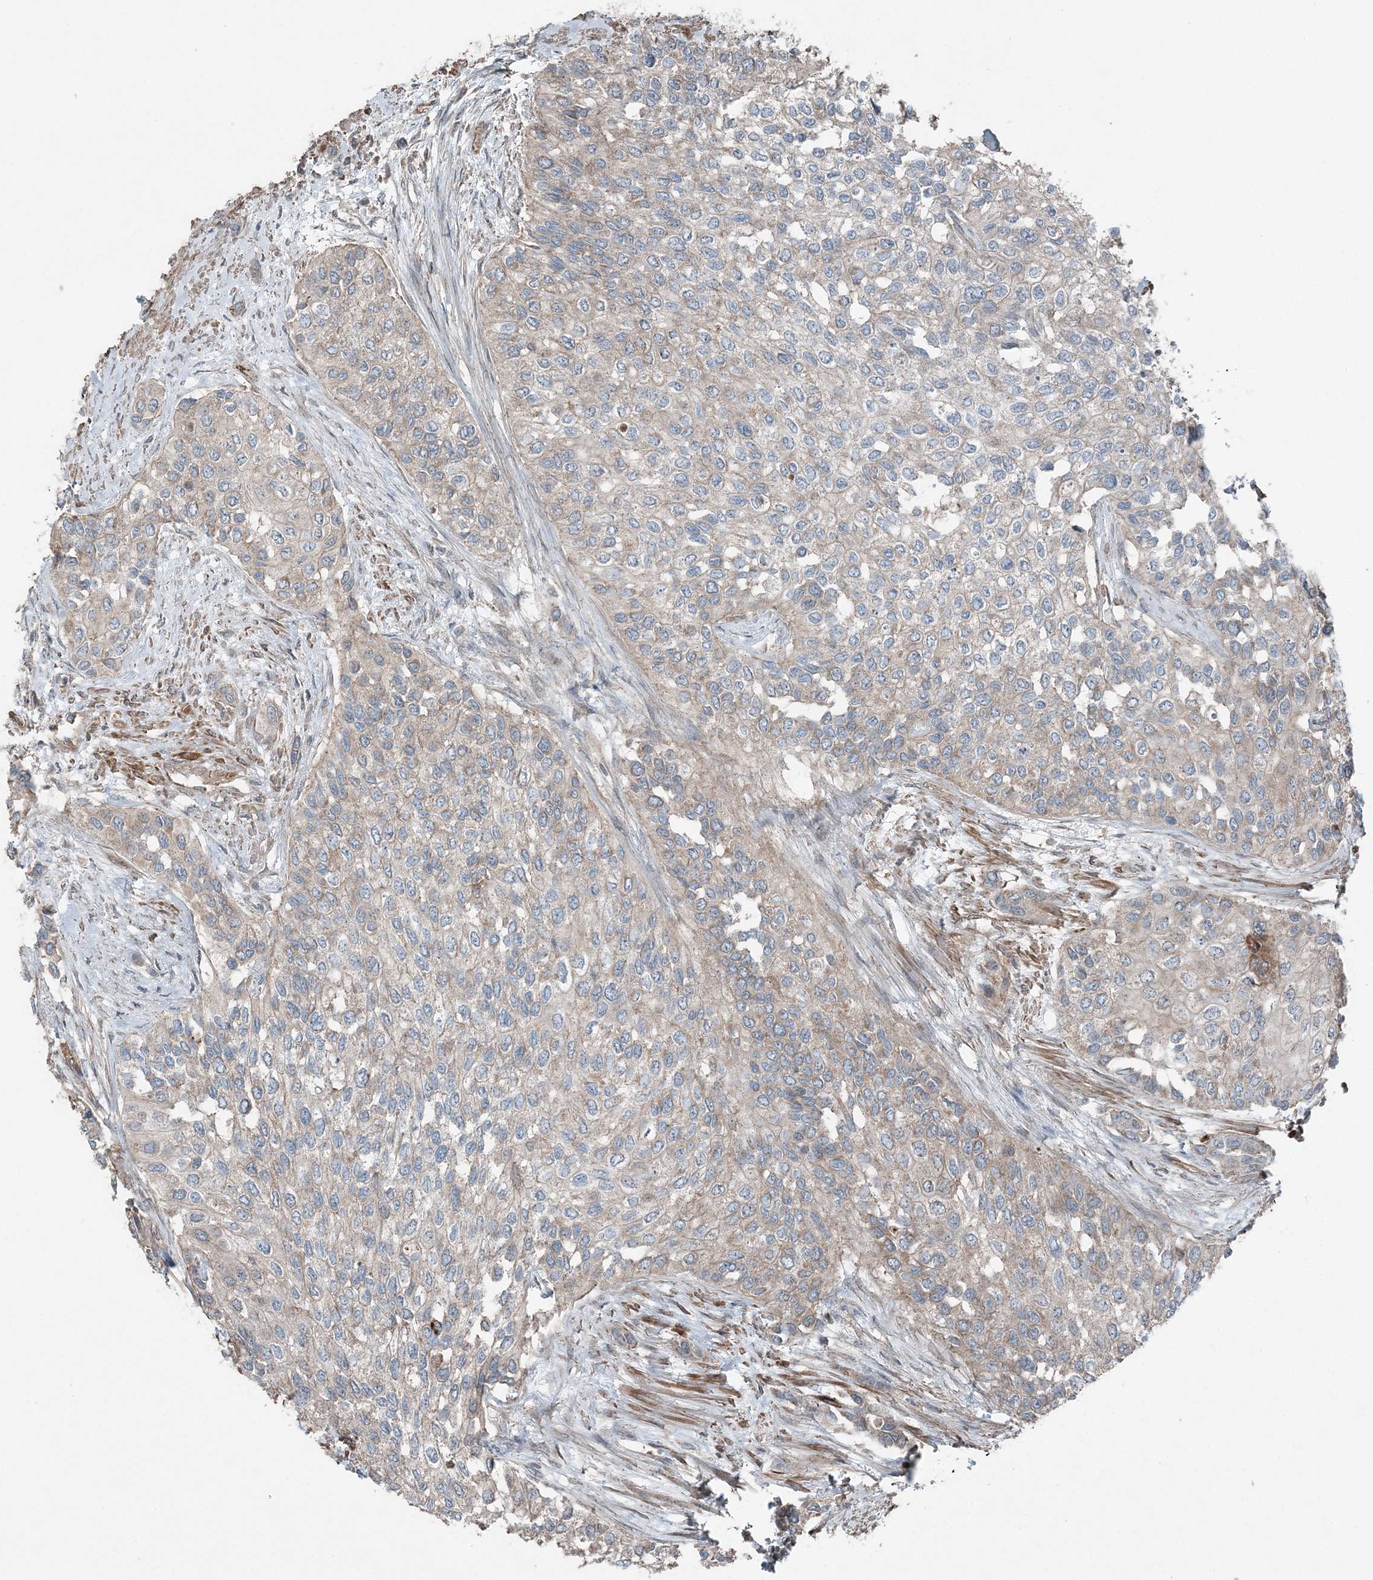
{"staining": {"intensity": "weak", "quantity": "<25%", "location": "cytoplasmic/membranous"}, "tissue": "urothelial cancer", "cell_type": "Tumor cells", "image_type": "cancer", "snomed": [{"axis": "morphology", "description": "Normal tissue, NOS"}, {"axis": "morphology", "description": "Urothelial carcinoma, High grade"}, {"axis": "topography", "description": "Vascular tissue"}, {"axis": "topography", "description": "Urinary bladder"}], "caption": "There is no significant expression in tumor cells of urothelial carcinoma (high-grade).", "gene": "KY", "patient": {"sex": "female", "age": 56}}